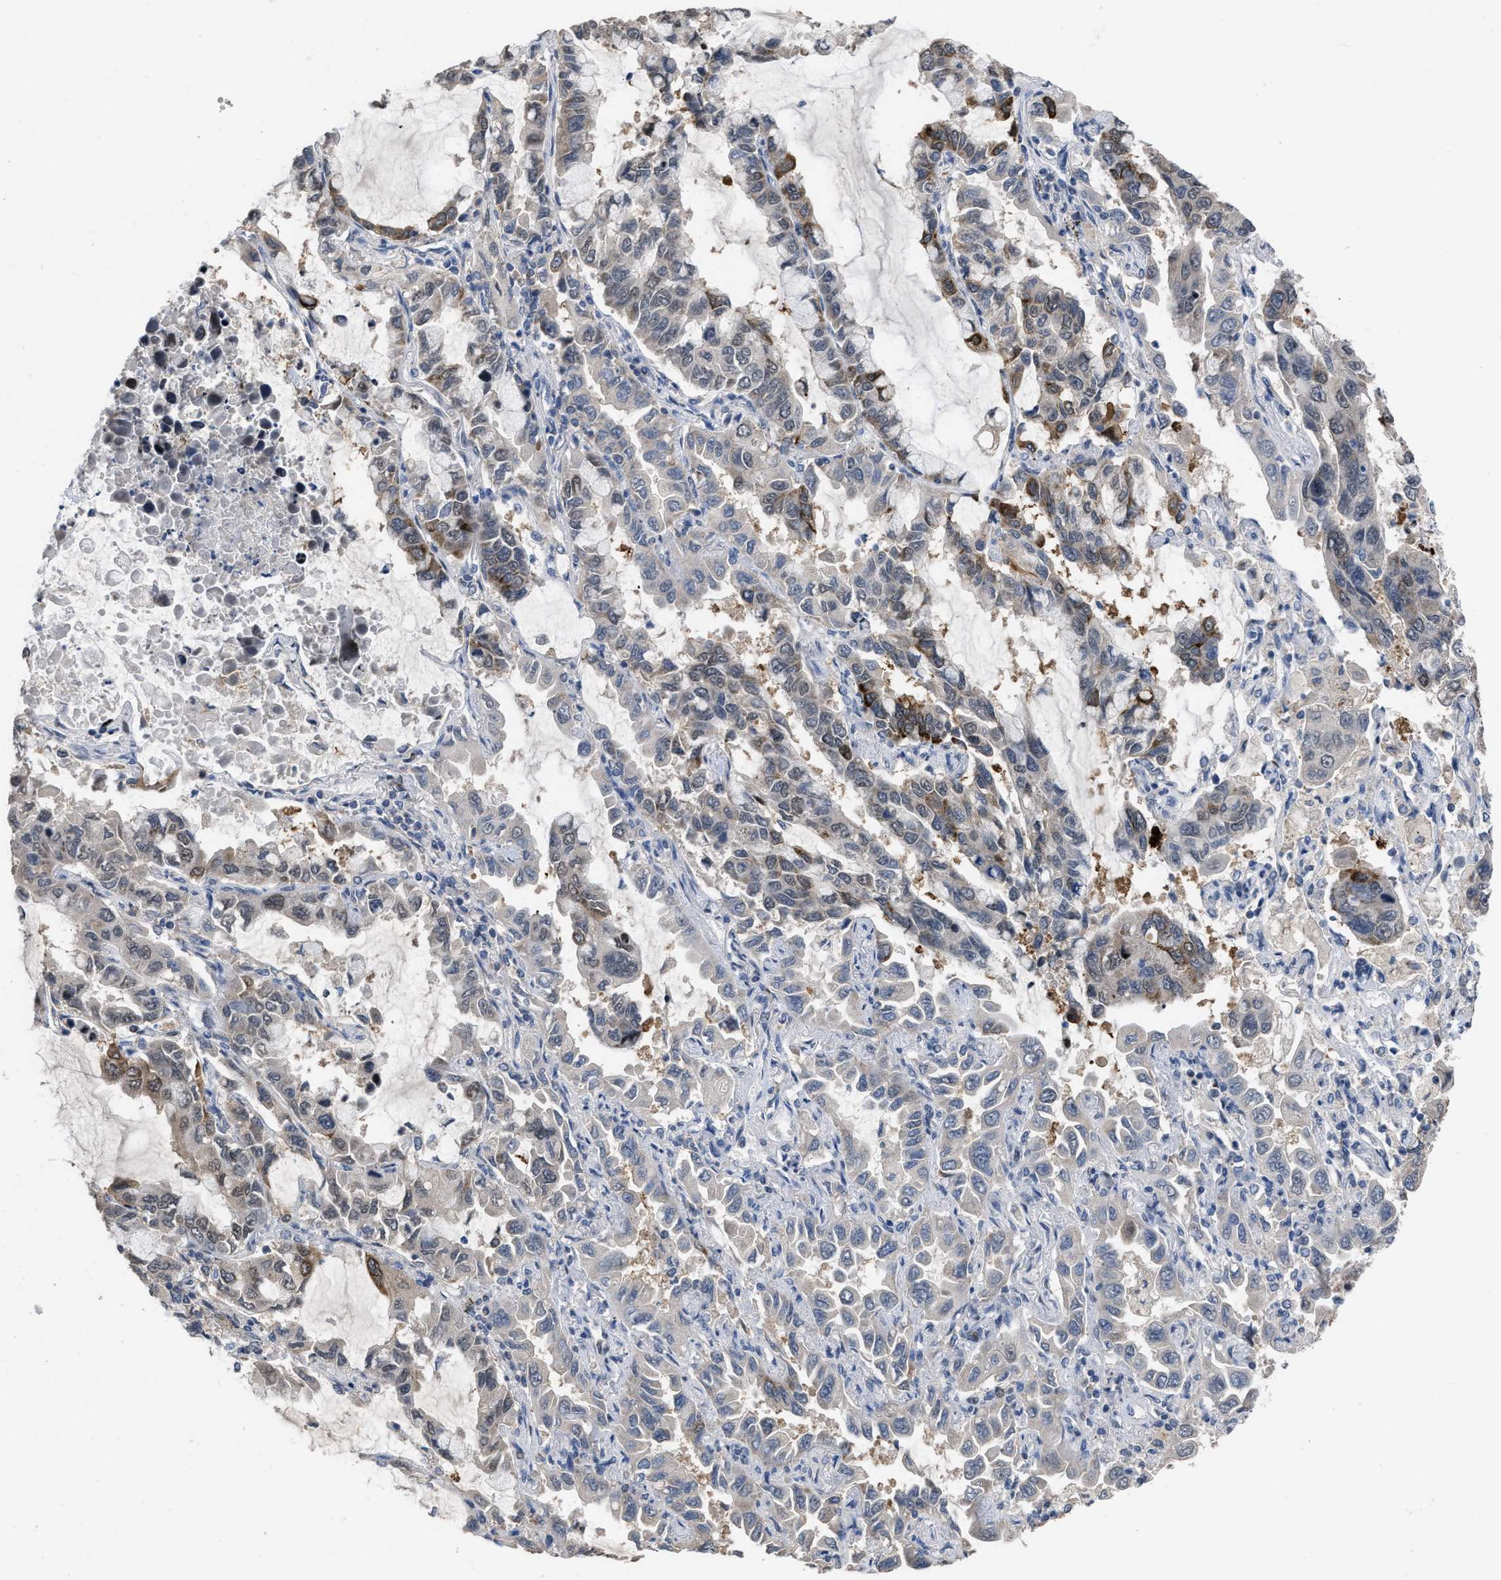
{"staining": {"intensity": "weak", "quantity": "25%-75%", "location": "cytoplasmic/membranous,nuclear"}, "tissue": "lung cancer", "cell_type": "Tumor cells", "image_type": "cancer", "snomed": [{"axis": "morphology", "description": "Adenocarcinoma, NOS"}, {"axis": "topography", "description": "Lung"}], "caption": "Brown immunohistochemical staining in adenocarcinoma (lung) demonstrates weak cytoplasmic/membranous and nuclear positivity in approximately 25%-75% of tumor cells. Immunohistochemistry stains the protein in brown and the nuclei are stained blue.", "gene": "SETDB1", "patient": {"sex": "male", "age": 64}}